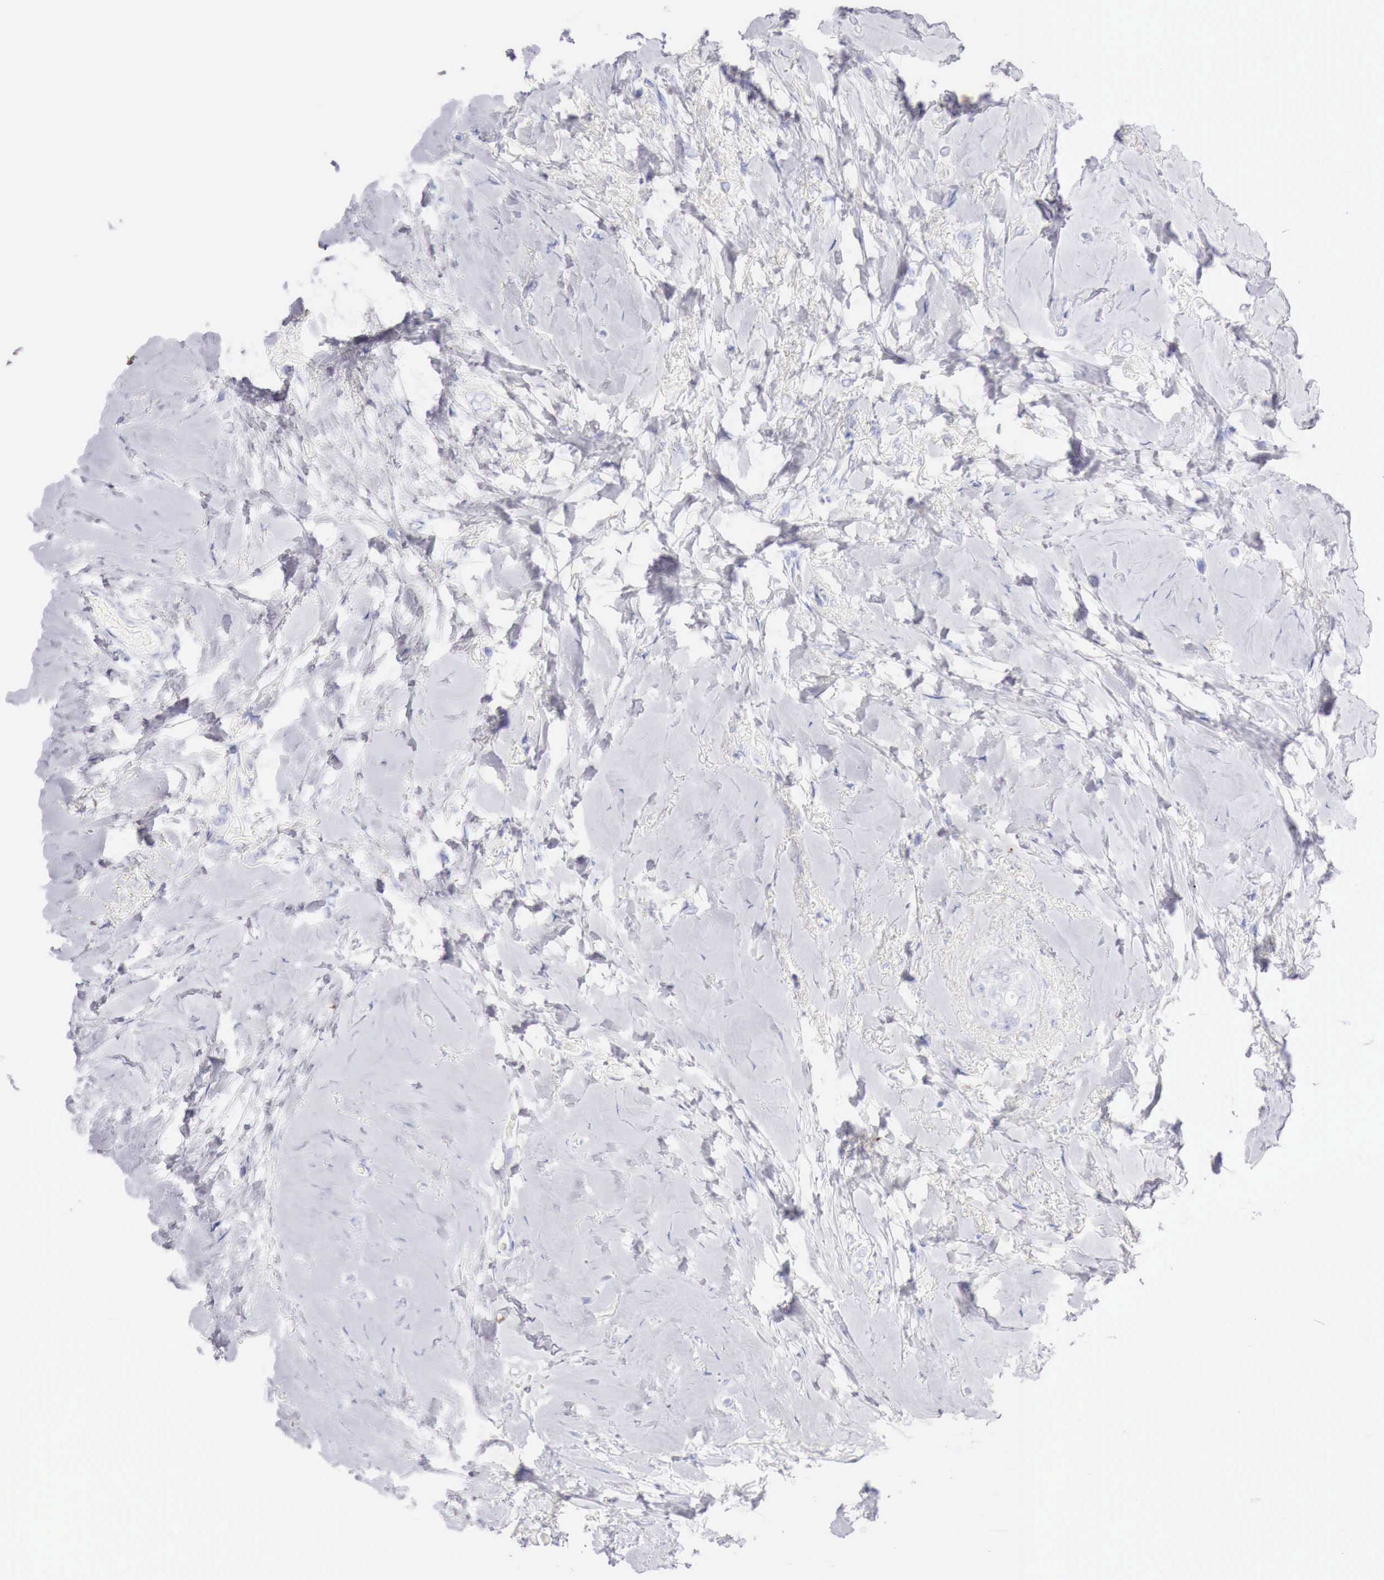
{"staining": {"intensity": "negative", "quantity": "none", "location": "none"}, "tissue": "breast cancer", "cell_type": "Tumor cells", "image_type": "cancer", "snomed": [{"axis": "morphology", "description": "Duct carcinoma"}, {"axis": "topography", "description": "Breast"}], "caption": "Photomicrograph shows no protein staining in tumor cells of breast infiltrating ductal carcinoma tissue. Nuclei are stained in blue.", "gene": "INHA", "patient": {"sex": "female", "age": 72}}